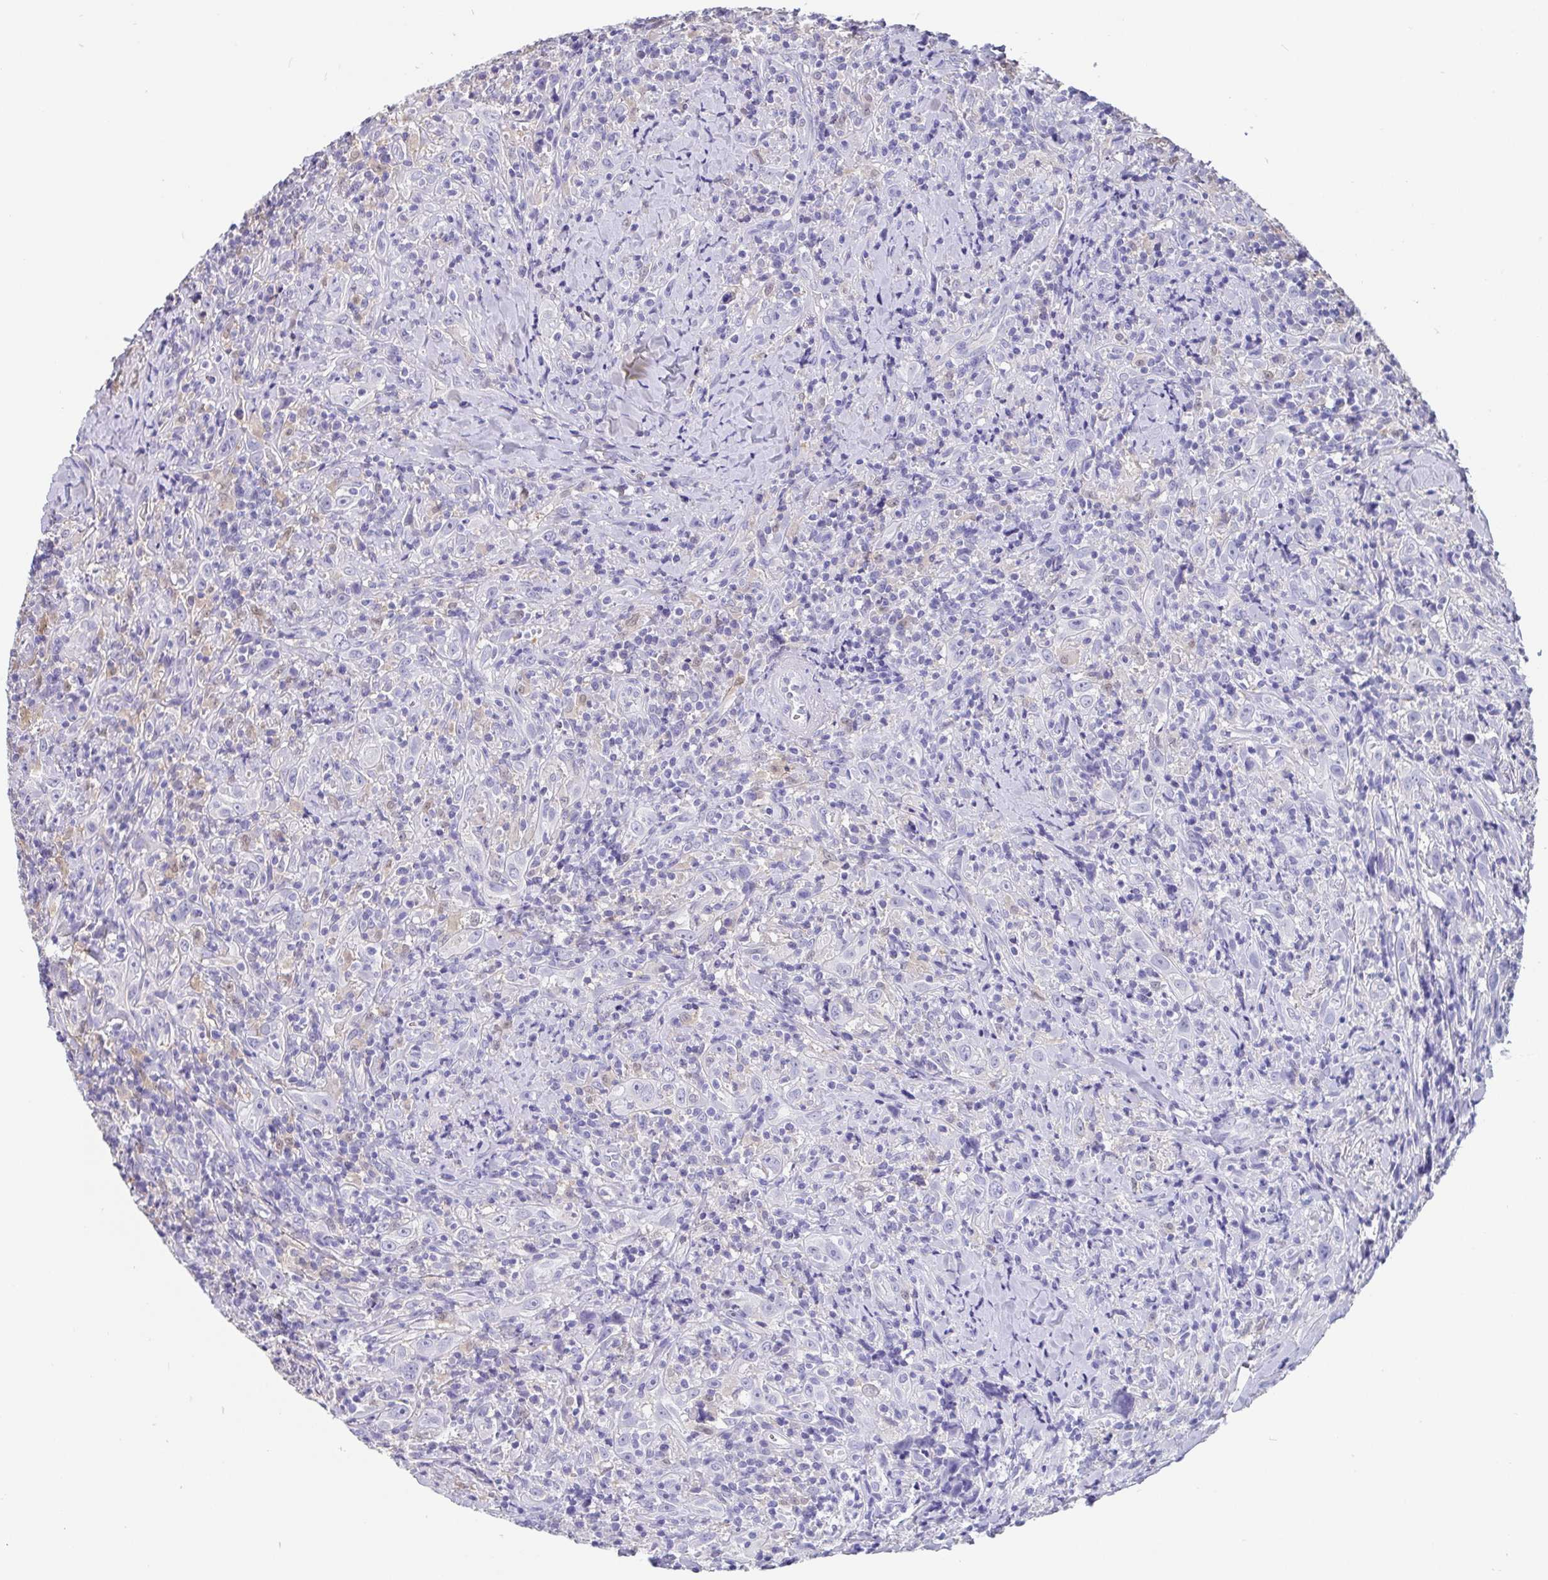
{"staining": {"intensity": "negative", "quantity": "none", "location": "none"}, "tissue": "head and neck cancer", "cell_type": "Tumor cells", "image_type": "cancer", "snomed": [{"axis": "morphology", "description": "Squamous cell carcinoma, NOS"}, {"axis": "topography", "description": "Head-Neck"}], "caption": "Immunohistochemistry (IHC) histopathology image of human head and neck cancer (squamous cell carcinoma) stained for a protein (brown), which exhibits no expression in tumor cells.", "gene": "IDH1", "patient": {"sex": "female", "age": 95}}